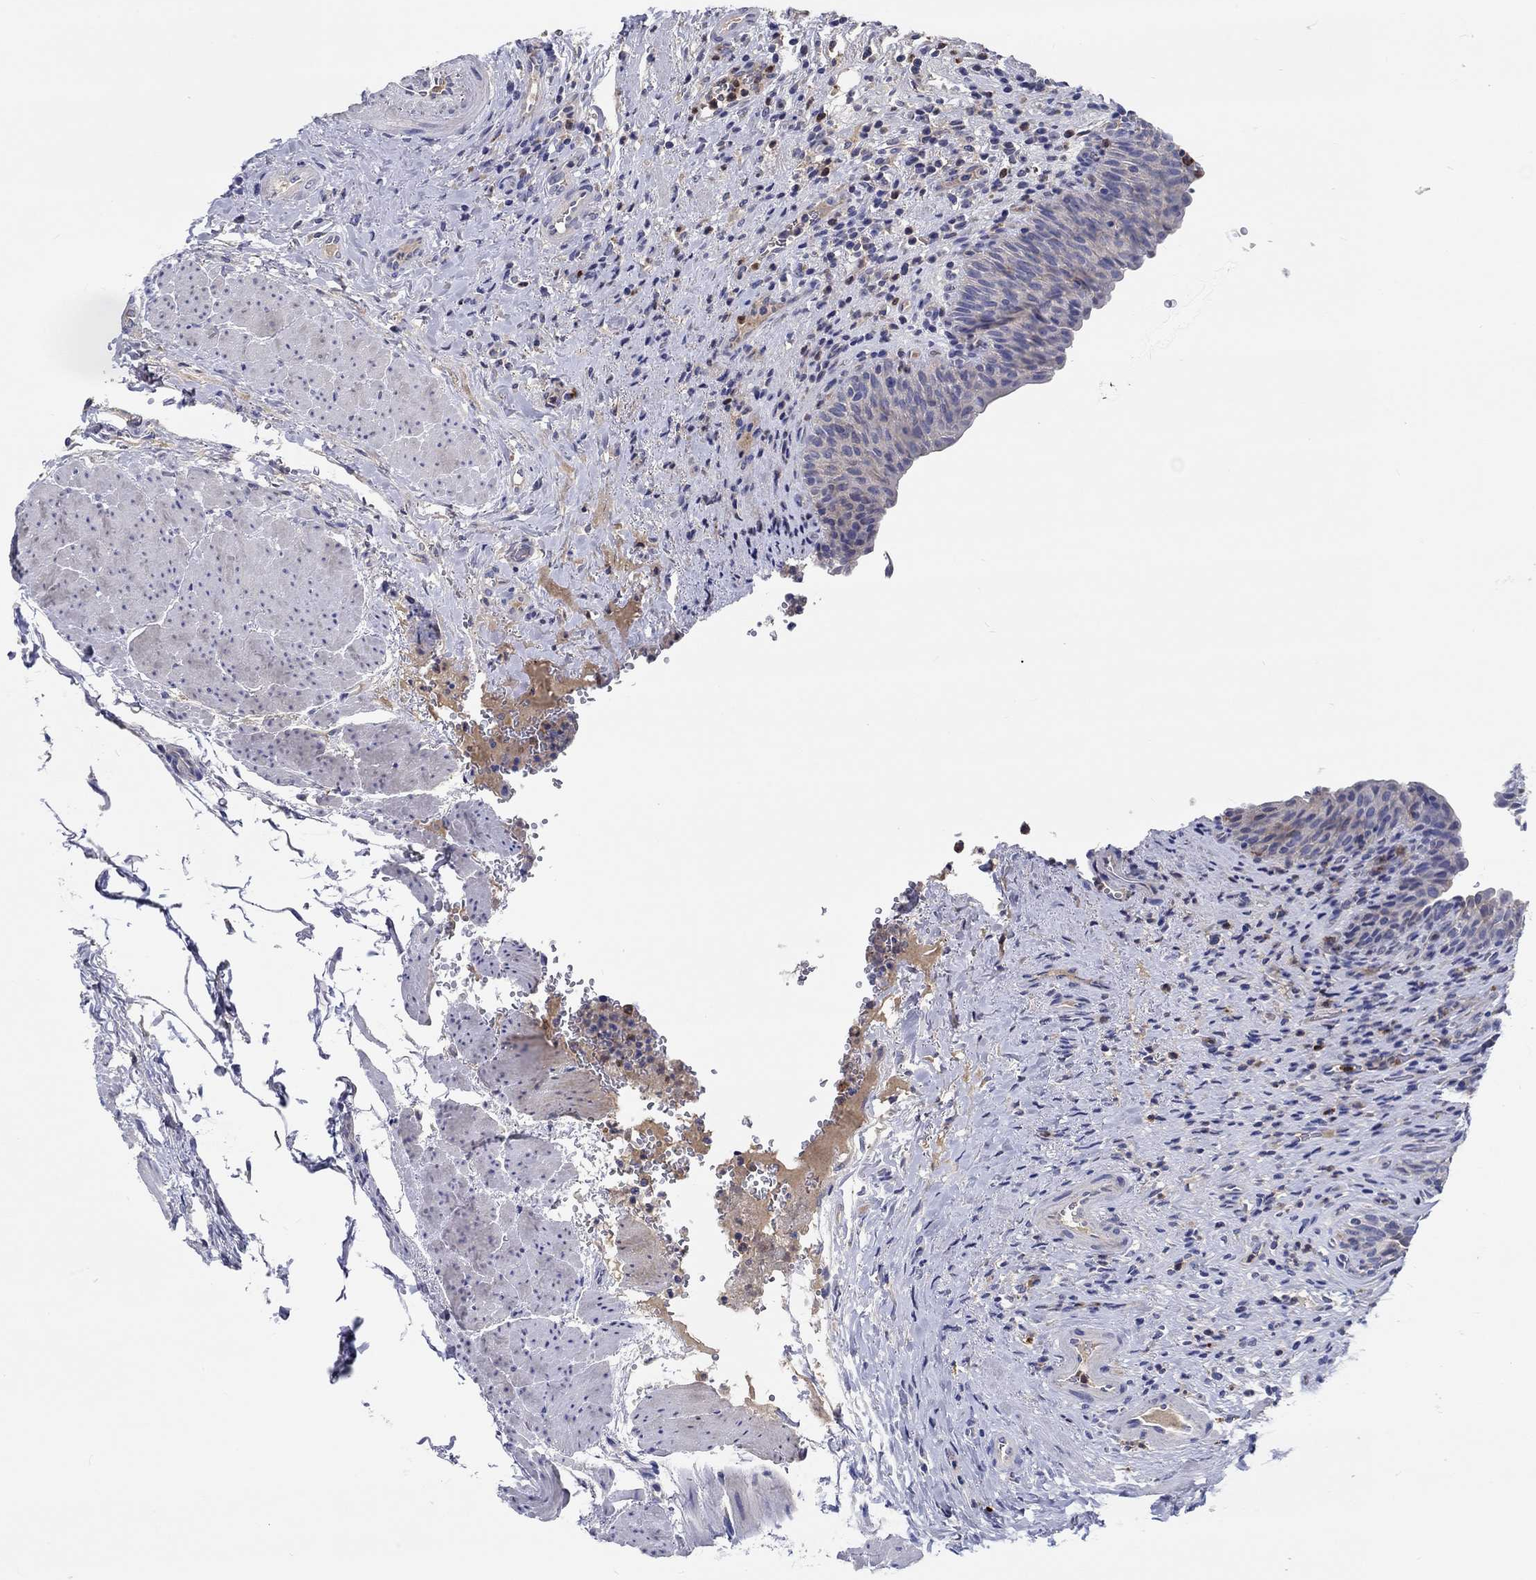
{"staining": {"intensity": "negative", "quantity": "none", "location": "none"}, "tissue": "urinary bladder", "cell_type": "Urothelial cells", "image_type": "normal", "snomed": [{"axis": "morphology", "description": "Normal tissue, NOS"}, {"axis": "topography", "description": "Urinary bladder"}], "caption": "DAB immunohistochemical staining of benign human urinary bladder exhibits no significant staining in urothelial cells.", "gene": "CHIT1", "patient": {"sex": "male", "age": 66}}